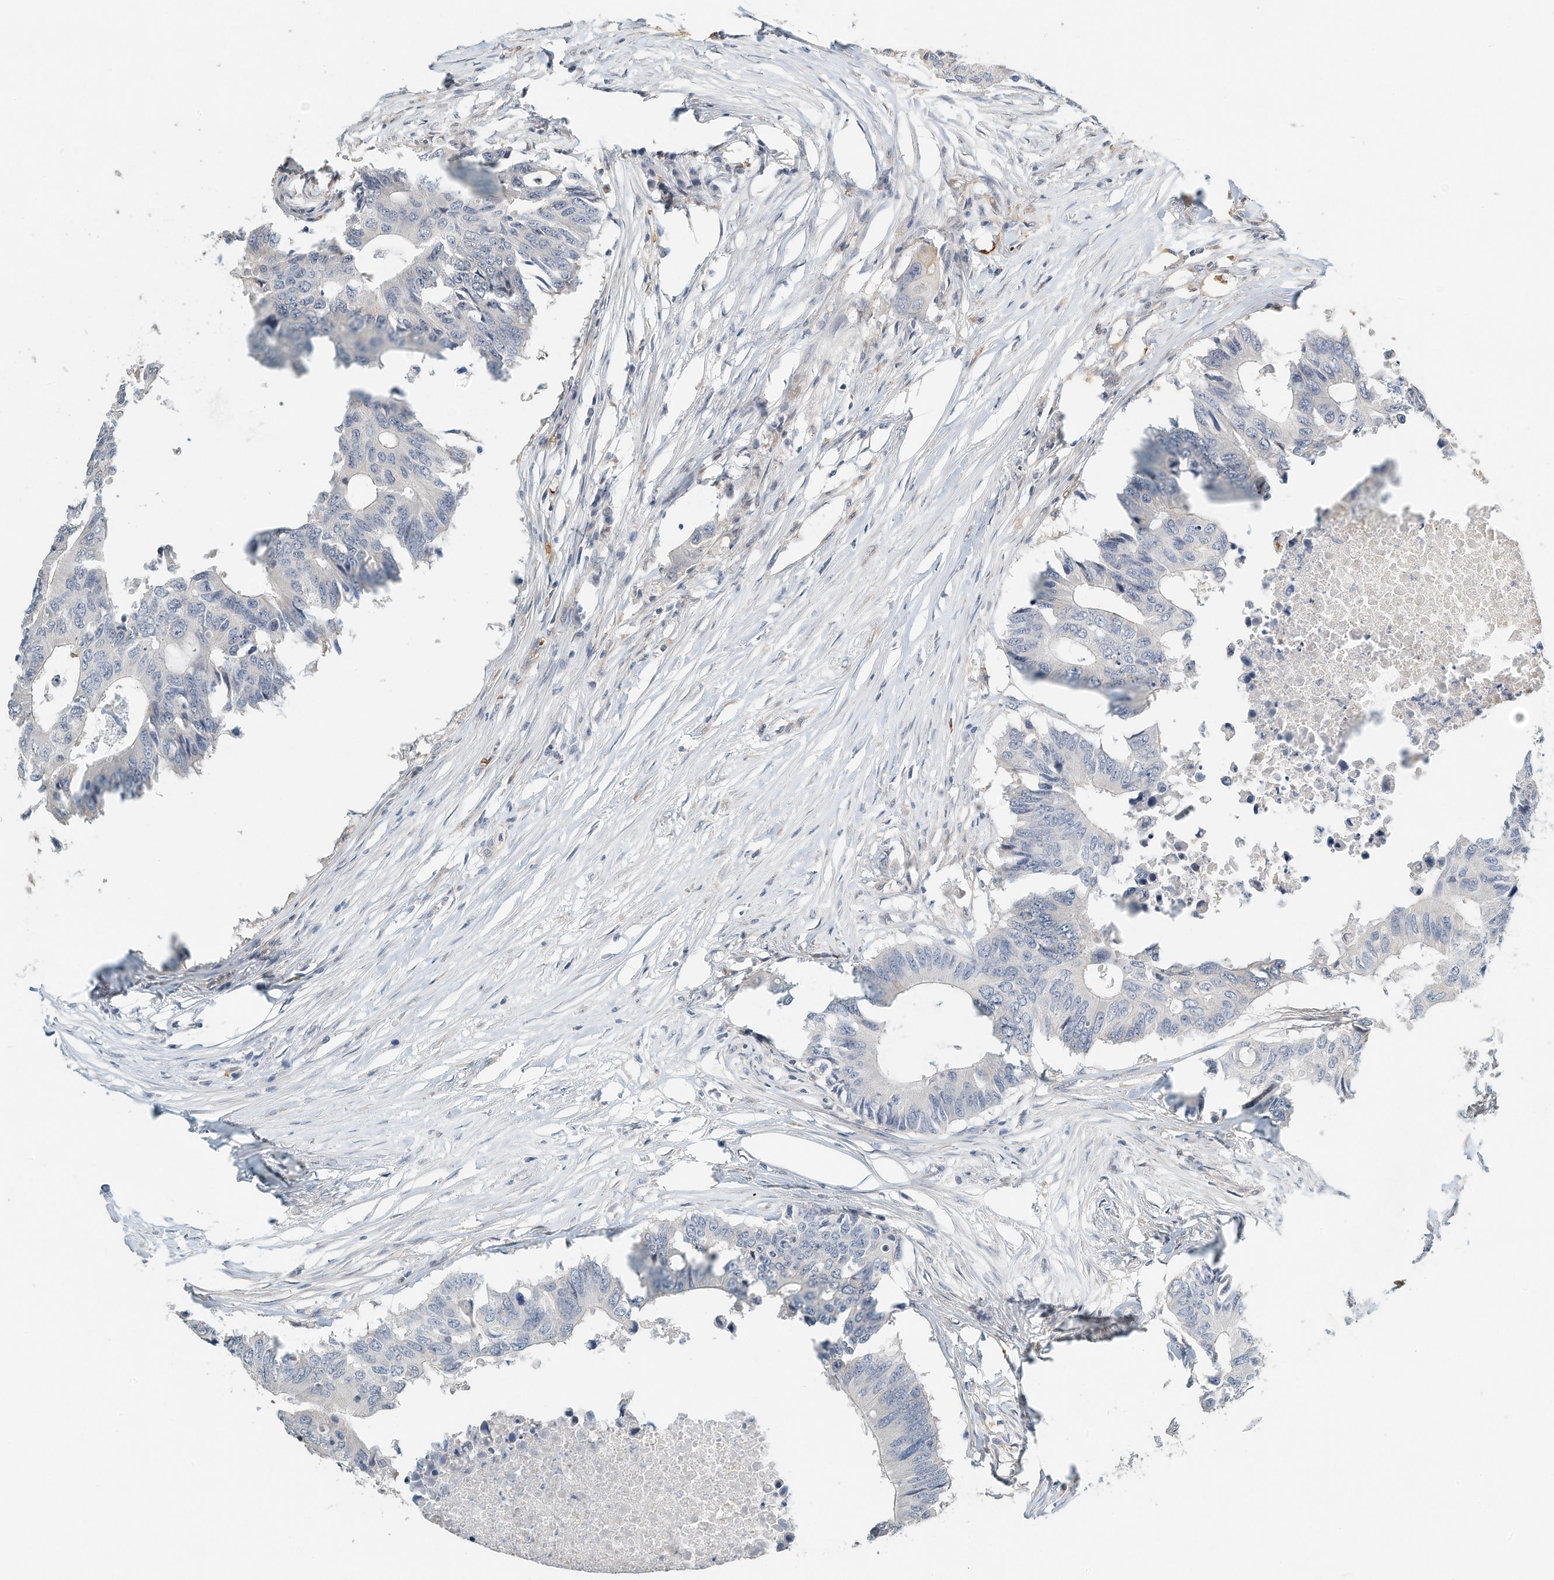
{"staining": {"intensity": "negative", "quantity": "none", "location": "none"}, "tissue": "colorectal cancer", "cell_type": "Tumor cells", "image_type": "cancer", "snomed": [{"axis": "morphology", "description": "Adenocarcinoma, NOS"}, {"axis": "topography", "description": "Colon"}], "caption": "The histopathology image demonstrates no significant expression in tumor cells of colorectal cancer (adenocarcinoma).", "gene": "RCAN3", "patient": {"sex": "male", "age": 71}}